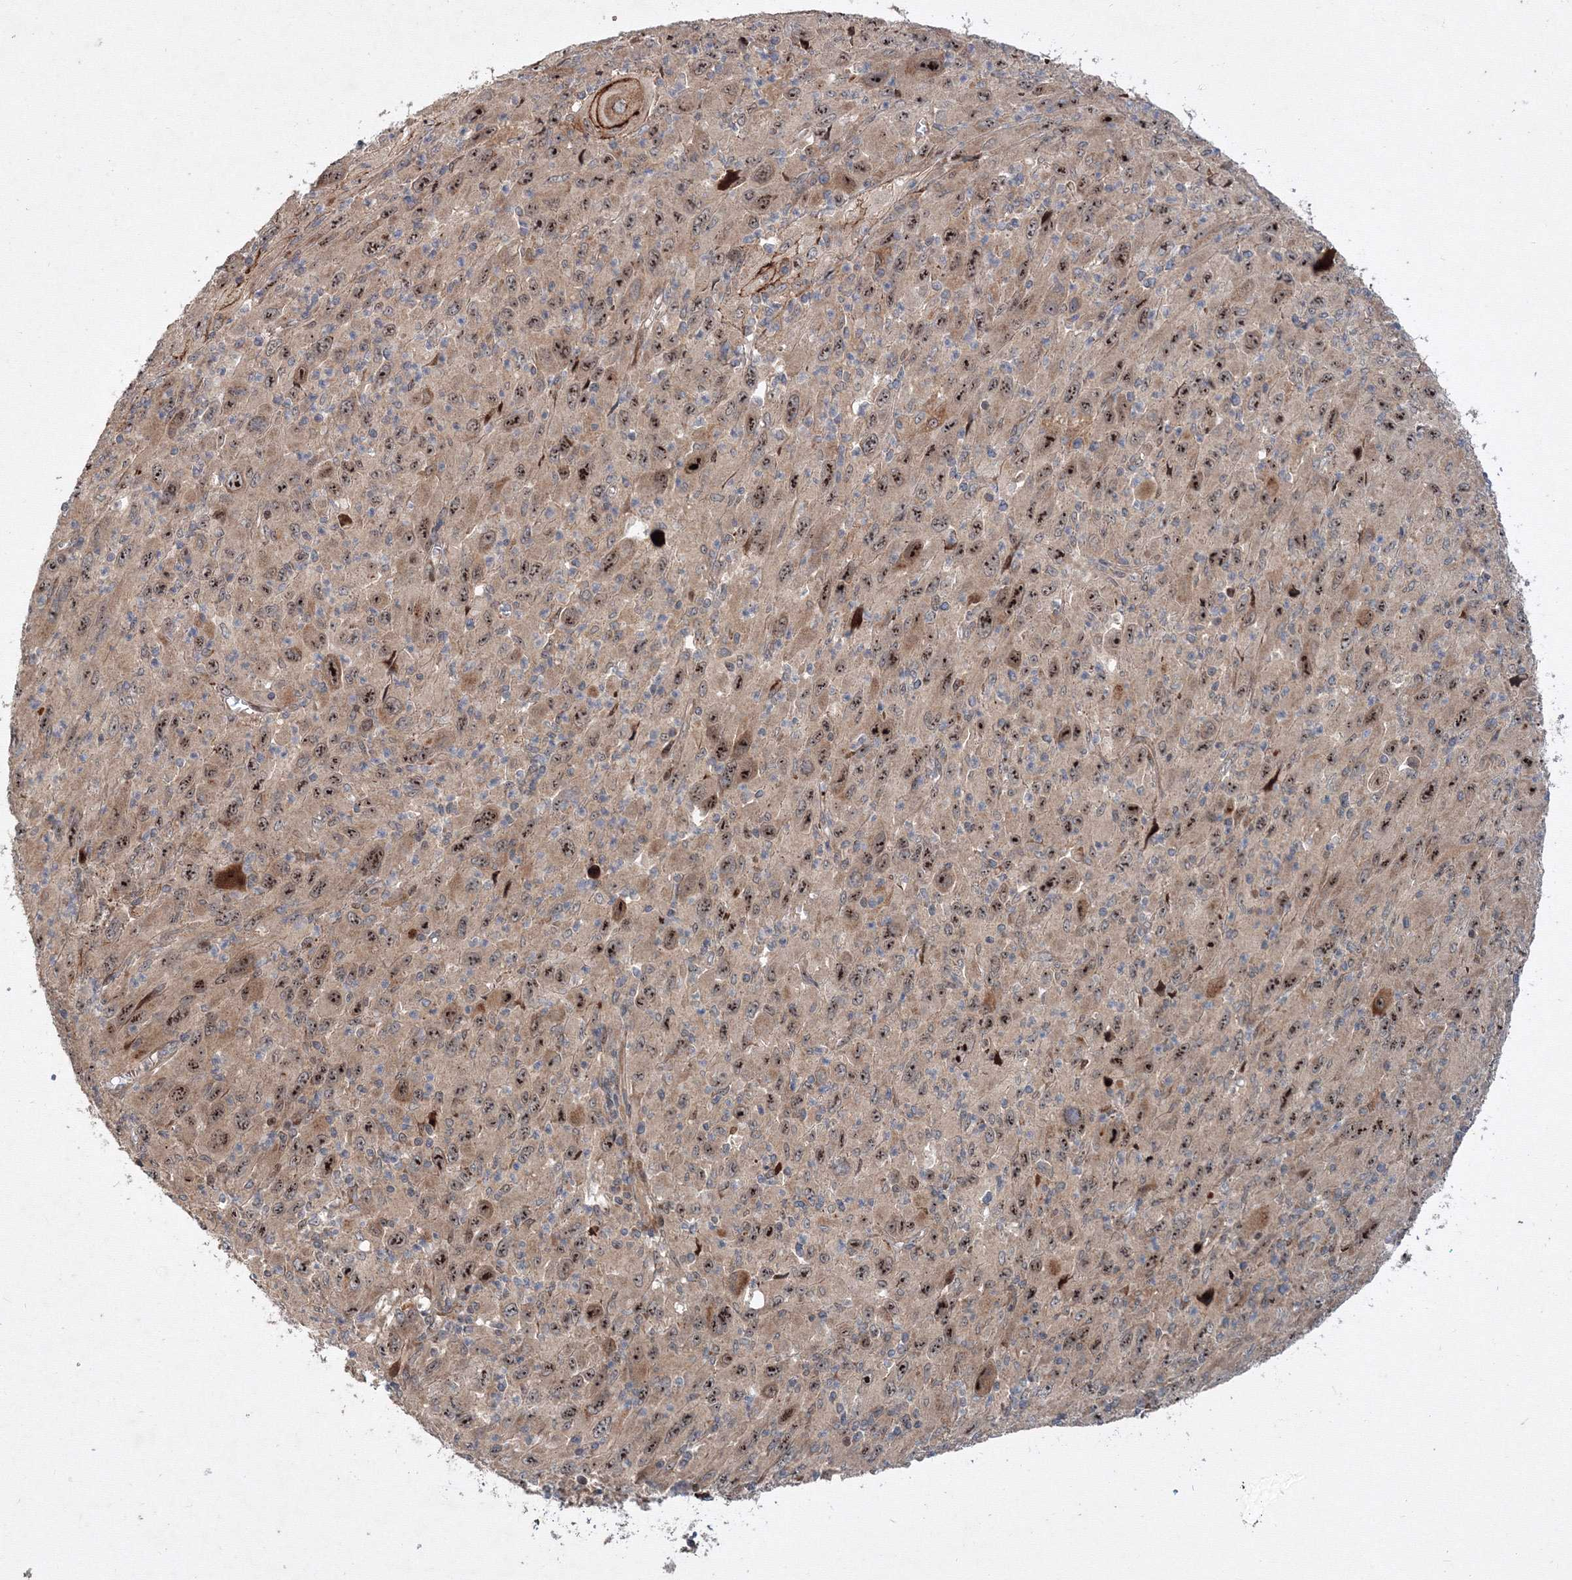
{"staining": {"intensity": "strong", "quantity": "25%-75%", "location": "nuclear"}, "tissue": "melanoma", "cell_type": "Tumor cells", "image_type": "cancer", "snomed": [{"axis": "morphology", "description": "Malignant melanoma, Metastatic site"}, {"axis": "topography", "description": "Skin"}], "caption": "Human malignant melanoma (metastatic site) stained with a protein marker reveals strong staining in tumor cells.", "gene": "ANKAR", "patient": {"sex": "female", "age": 56}}